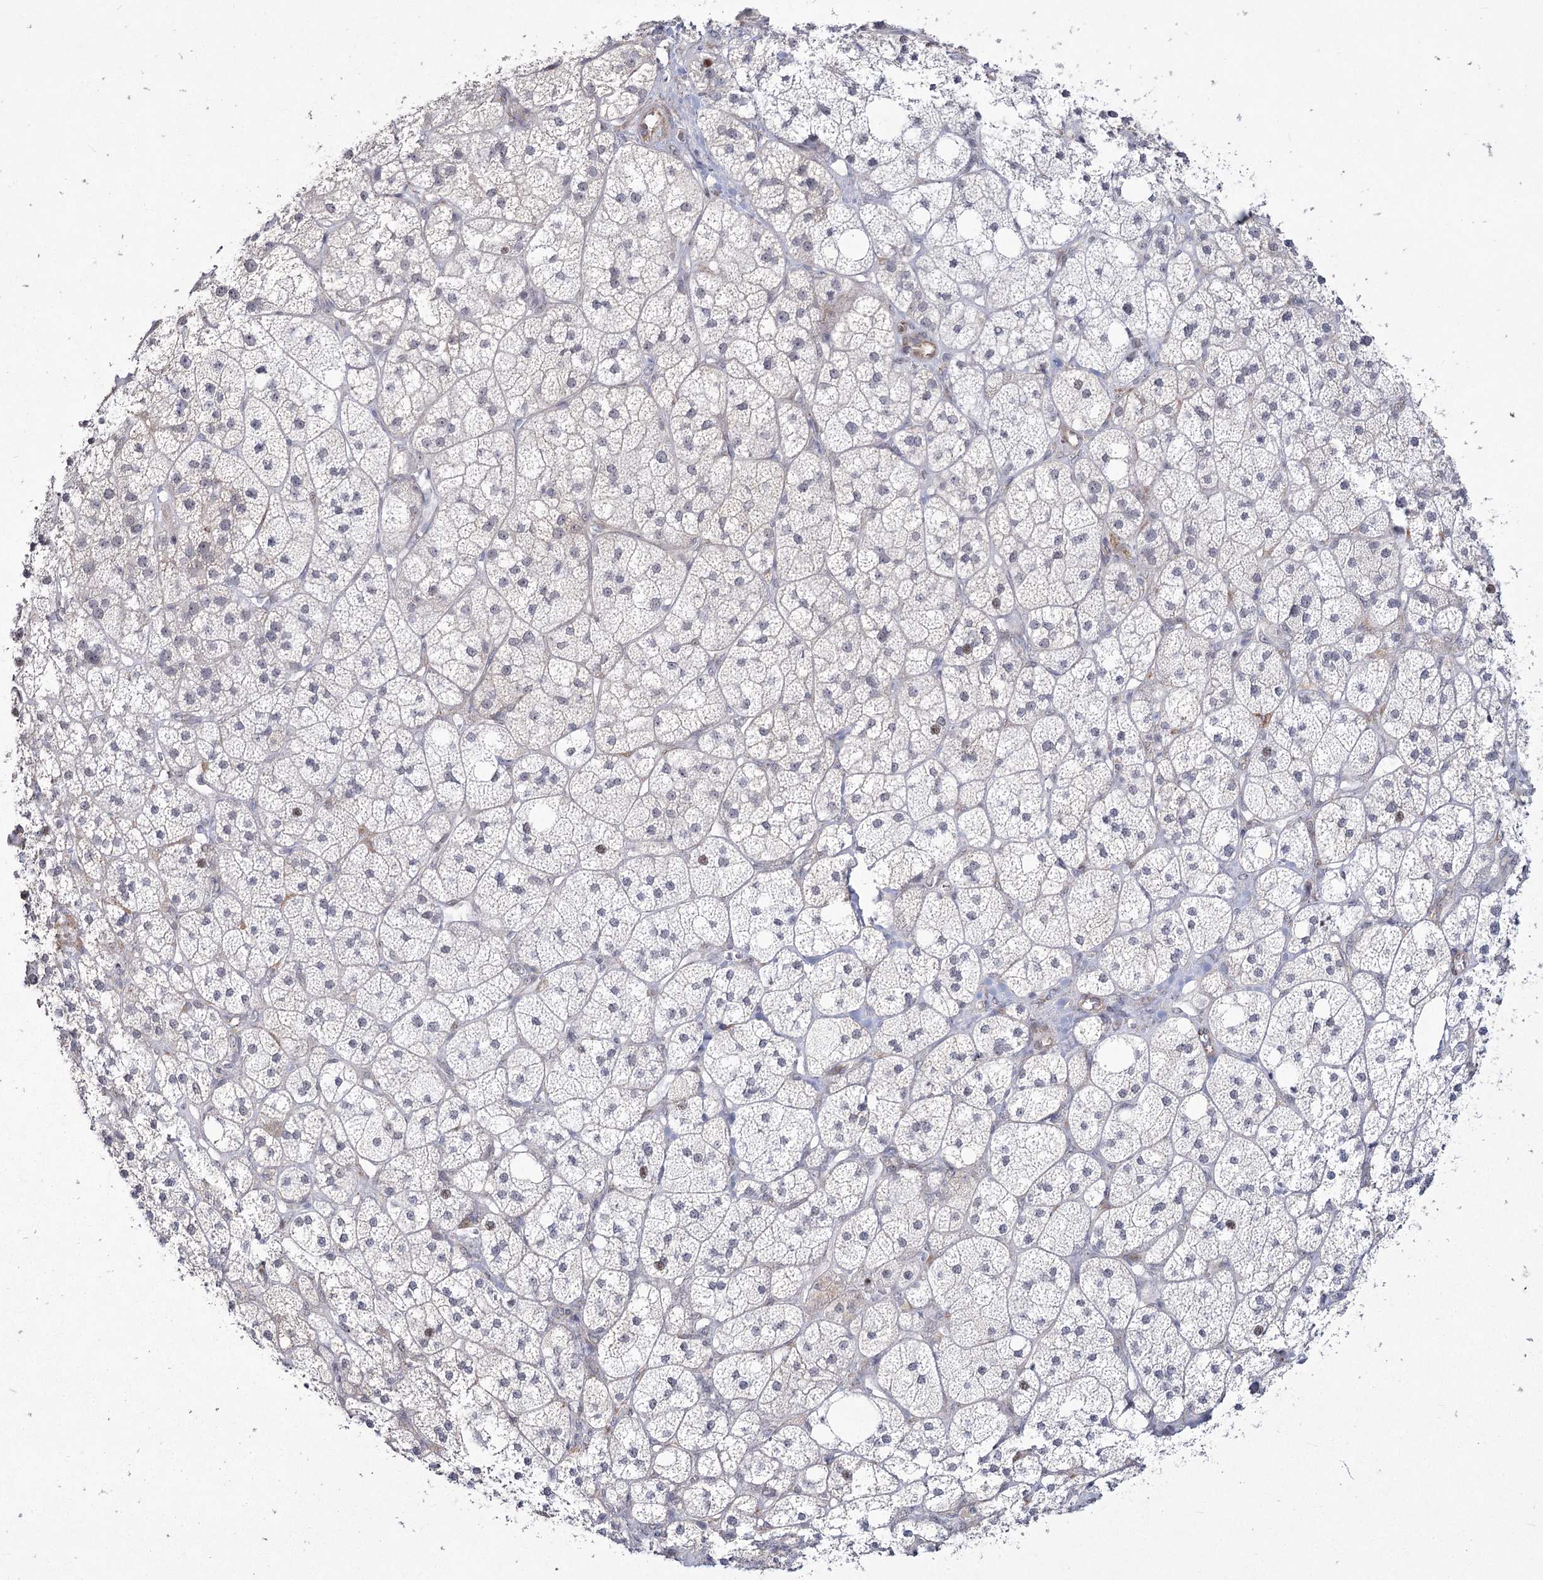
{"staining": {"intensity": "moderate", "quantity": "<25%", "location": "cytoplasmic/membranous,nuclear"}, "tissue": "adrenal gland", "cell_type": "Glandular cells", "image_type": "normal", "snomed": [{"axis": "morphology", "description": "Normal tissue, NOS"}, {"axis": "topography", "description": "Adrenal gland"}], "caption": "Normal adrenal gland reveals moderate cytoplasmic/membranous,nuclear positivity in about <25% of glandular cells, visualized by immunohistochemistry. (IHC, brightfield microscopy, high magnification).", "gene": "YBX3", "patient": {"sex": "male", "age": 61}}